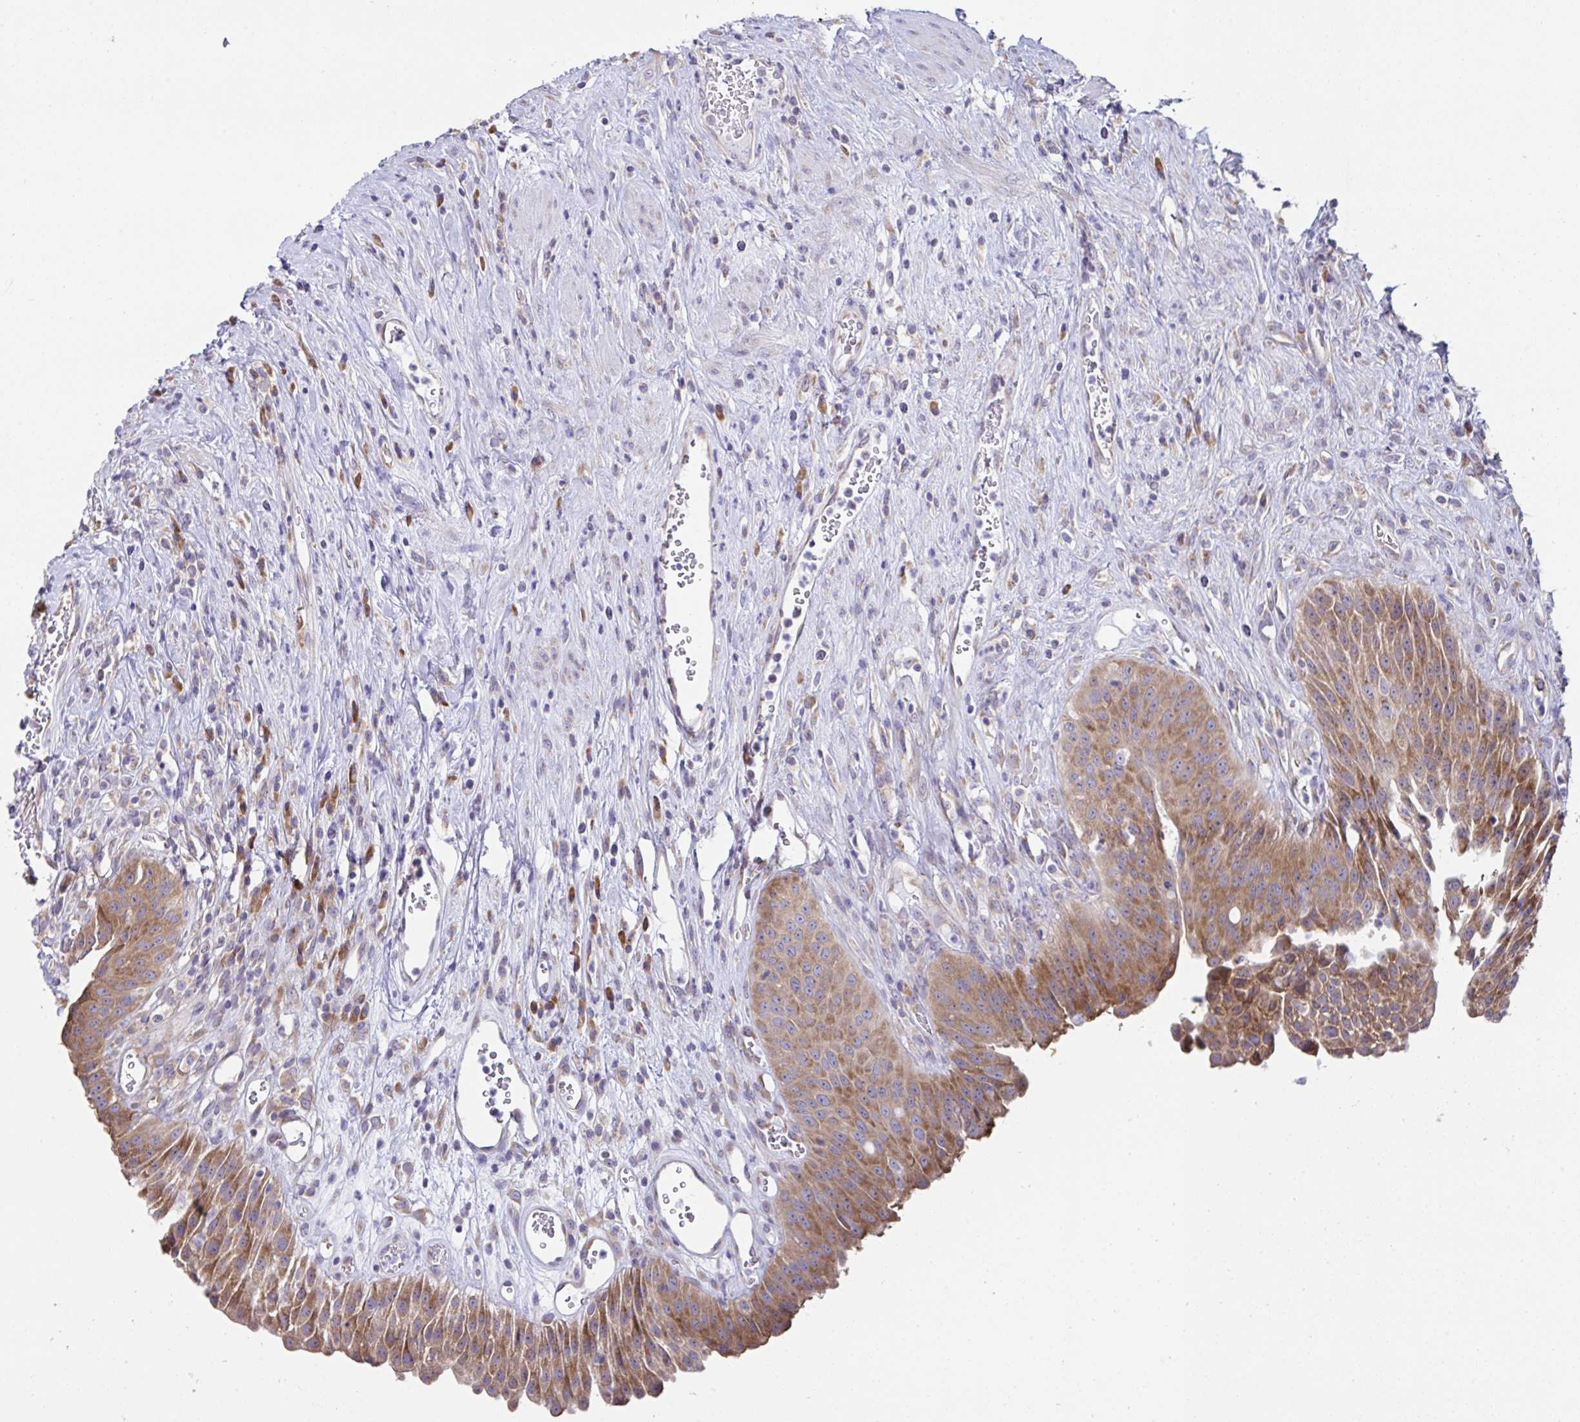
{"staining": {"intensity": "moderate", "quantity": ">75%", "location": "cytoplasmic/membranous"}, "tissue": "urinary bladder", "cell_type": "Urothelial cells", "image_type": "normal", "snomed": [{"axis": "morphology", "description": "Normal tissue, NOS"}, {"axis": "topography", "description": "Urinary bladder"}], "caption": "Protein staining demonstrates moderate cytoplasmic/membranous positivity in about >75% of urothelial cells in normal urinary bladder.", "gene": "FAU", "patient": {"sex": "female", "age": 56}}